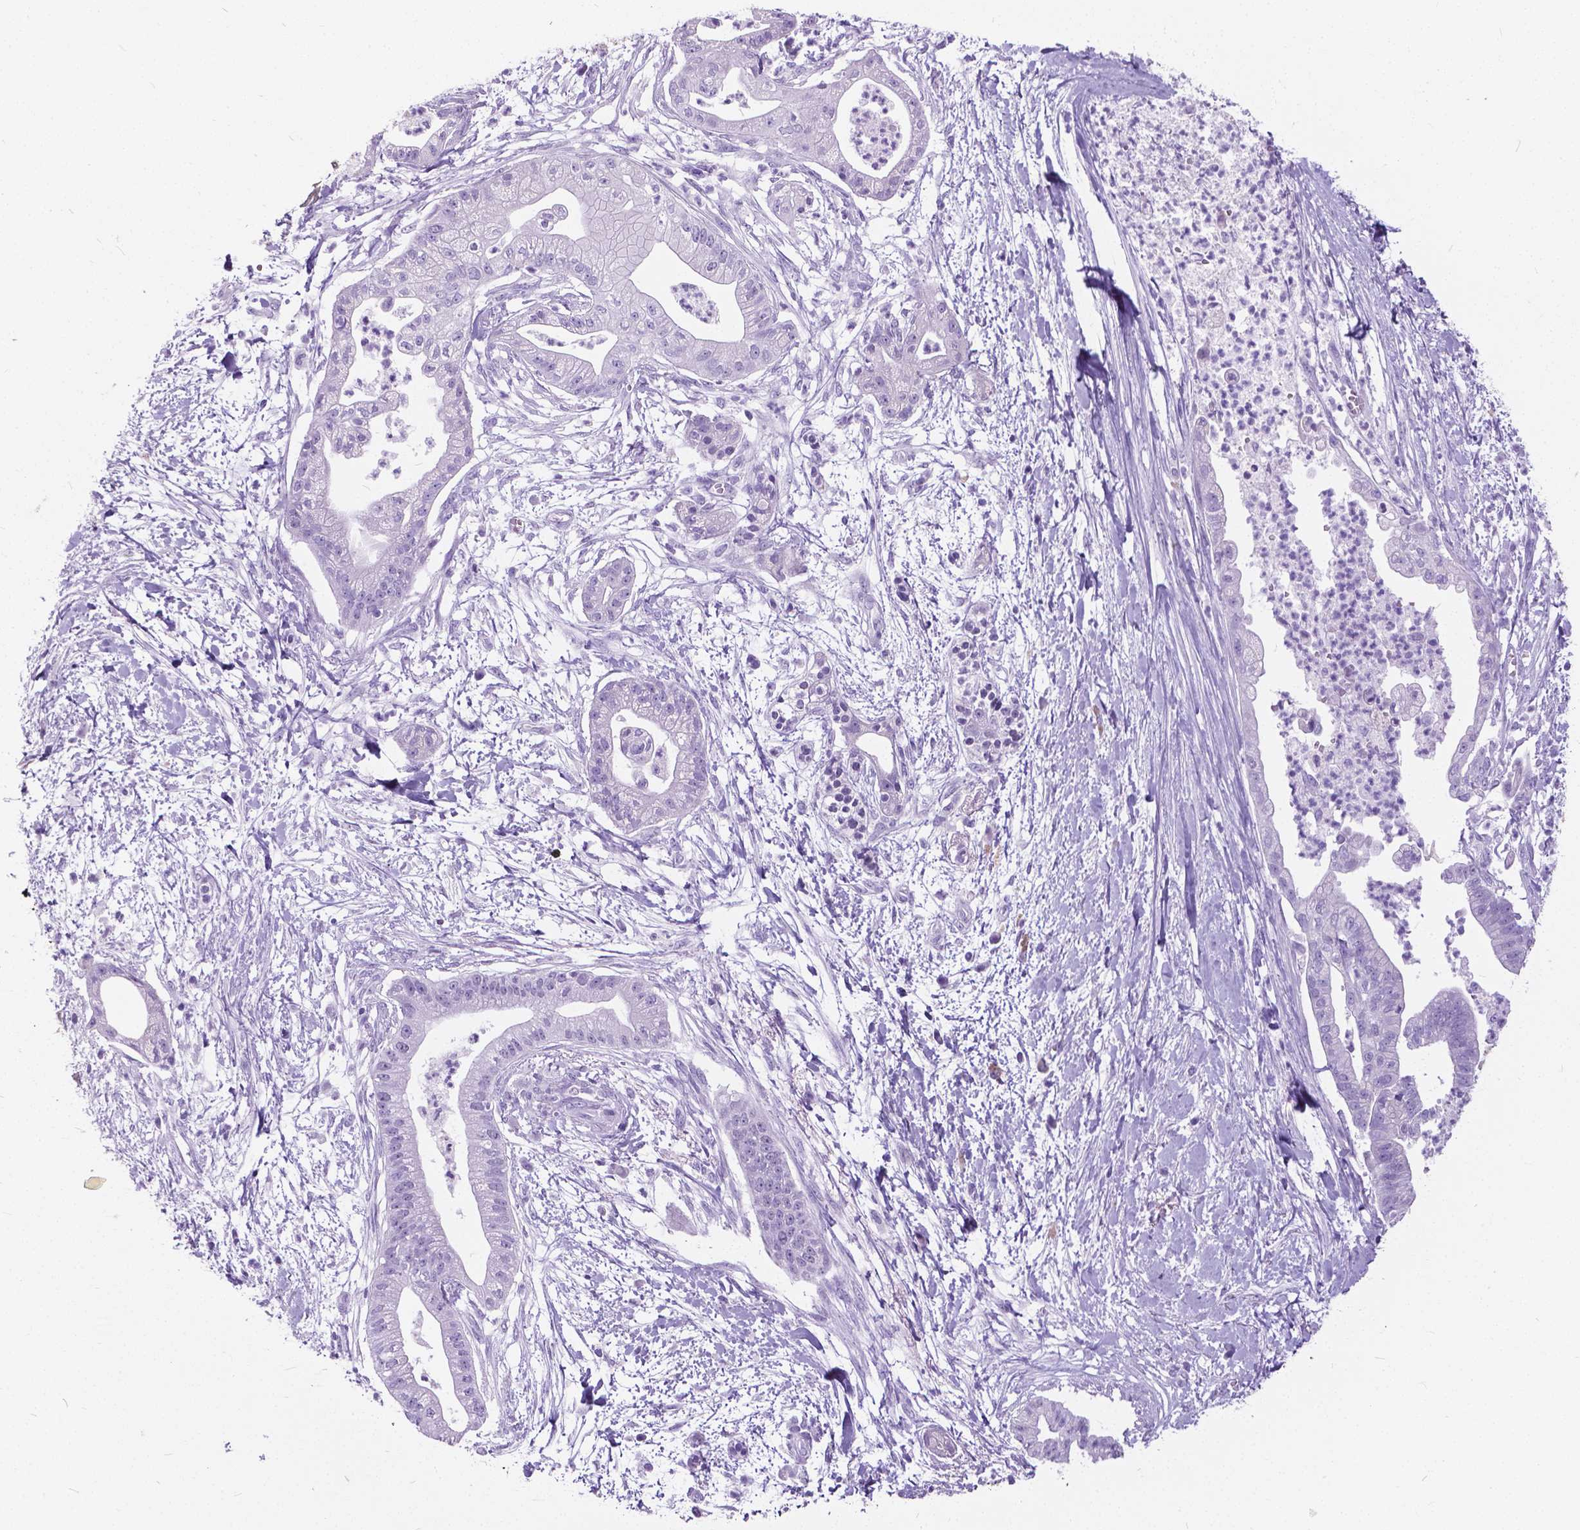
{"staining": {"intensity": "negative", "quantity": "none", "location": "none"}, "tissue": "pancreatic cancer", "cell_type": "Tumor cells", "image_type": "cancer", "snomed": [{"axis": "morphology", "description": "Normal tissue, NOS"}, {"axis": "morphology", "description": "Adenocarcinoma, NOS"}, {"axis": "topography", "description": "Lymph node"}, {"axis": "topography", "description": "Pancreas"}], "caption": "This photomicrograph is of adenocarcinoma (pancreatic) stained with IHC to label a protein in brown with the nuclei are counter-stained blue. There is no staining in tumor cells. (Brightfield microscopy of DAB immunohistochemistry at high magnification).", "gene": "BSND", "patient": {"sex": "female", "age": 58}}